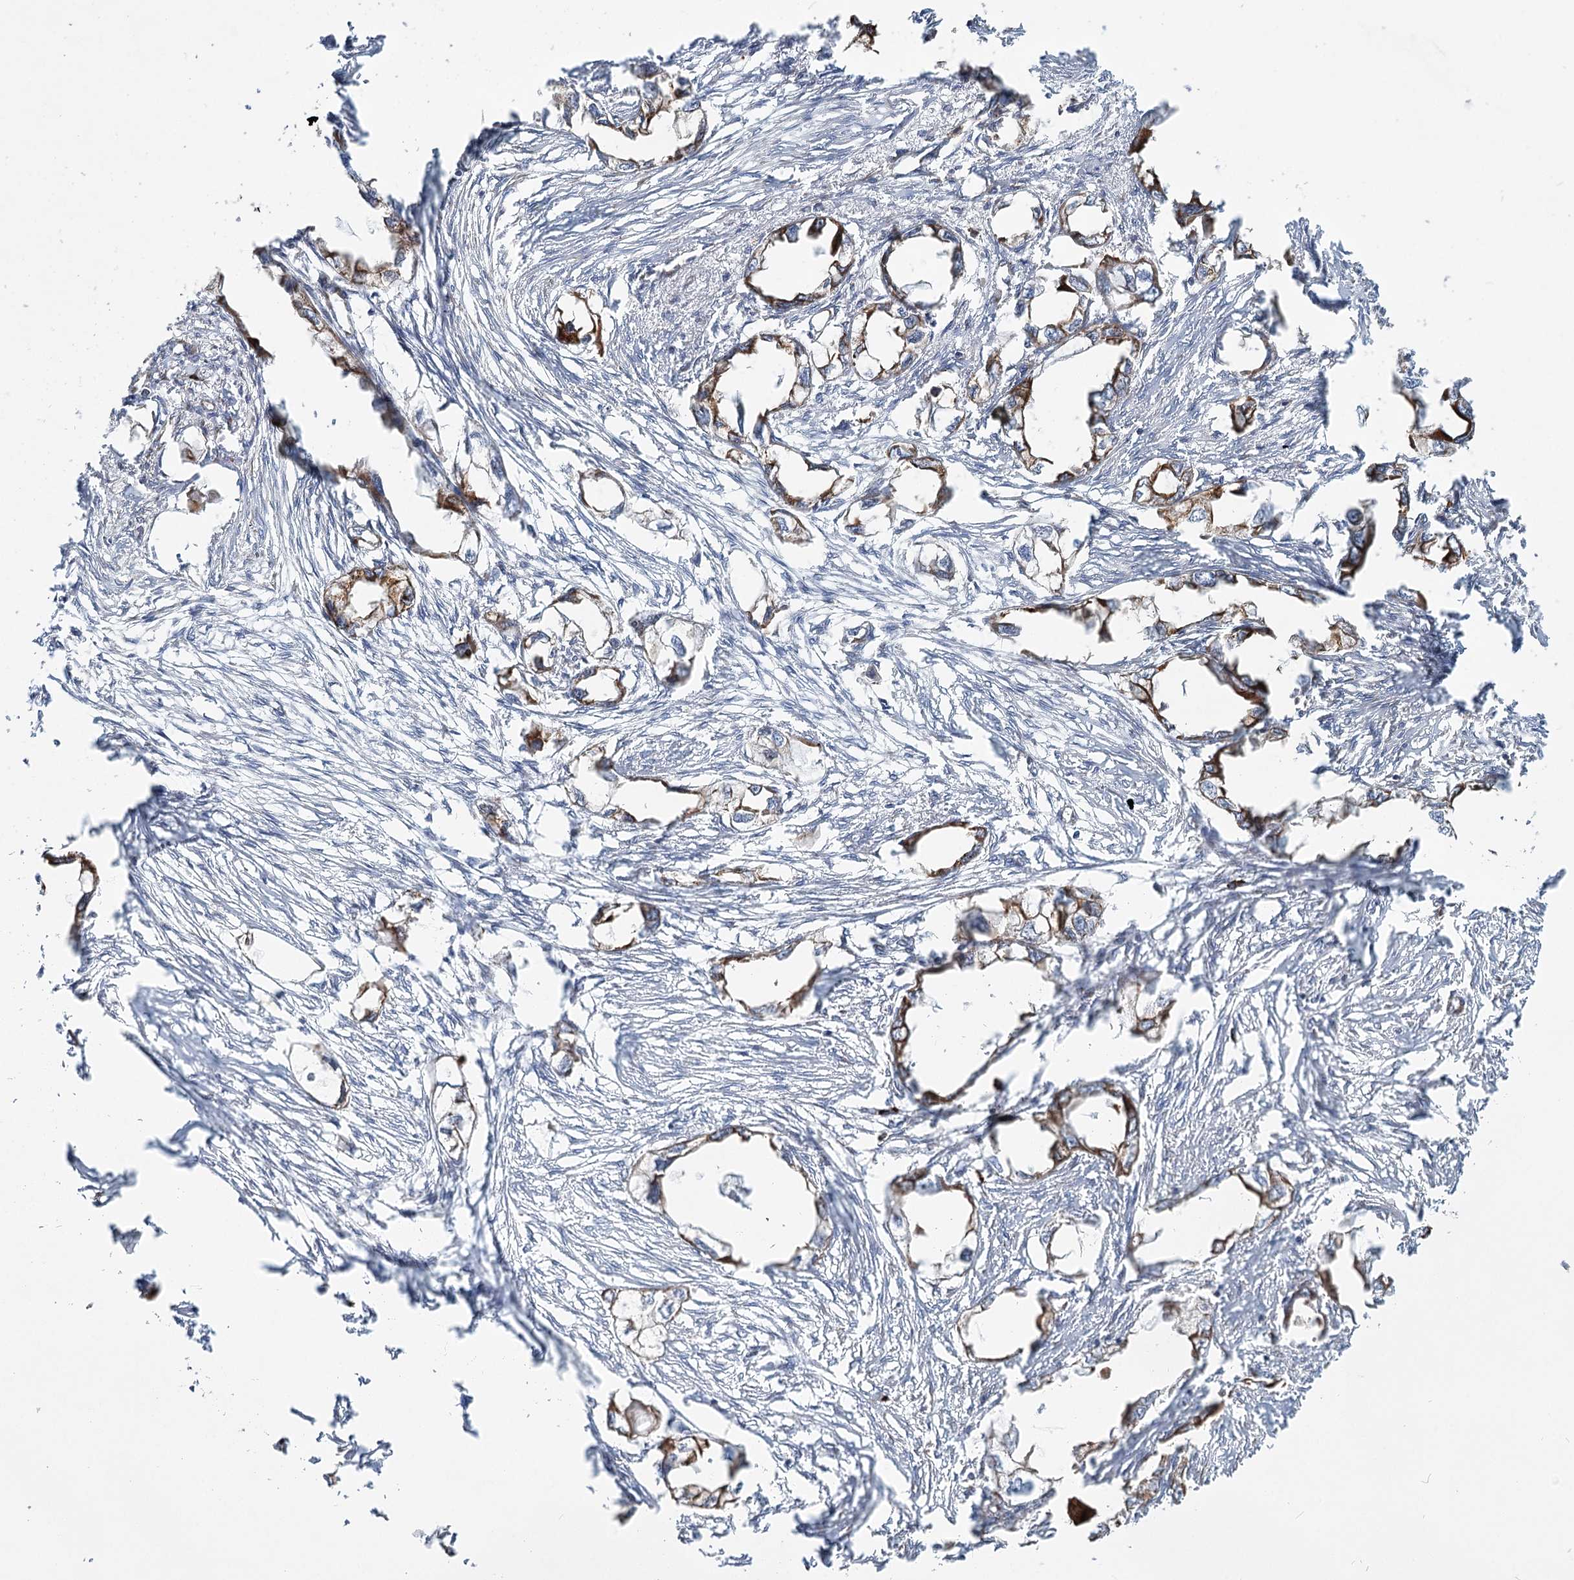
{"staining": {"intensity": "moderate", "quantity": "25%-75%", "location": "cytoplasmic/membranous"}, "tissue": "endometrial cancer", "cell_type": "Tumor cells", "image_type": "cancer", "snomed": [{"axis": "morphology", "description": "Adenocarcinoma, NOS"}, {"axis": "morphology", "description": "Adenocarcinoma, metastatic, NOS"}, {"axis": "topography", "description": "Adipose tissue"}, {"axis": "topography", "description": "Endometrium"}], "caption": "Immunohistochemistry (IHC) (DAB) staining of adenocarcinoma (endometrial) demonstrates moderate cytoplasmic/membranous protein staining in approximately 25%-75% of tumor cells.", "gene": "POGLUT1", "patient": {"sex": "female", "age": 67}}